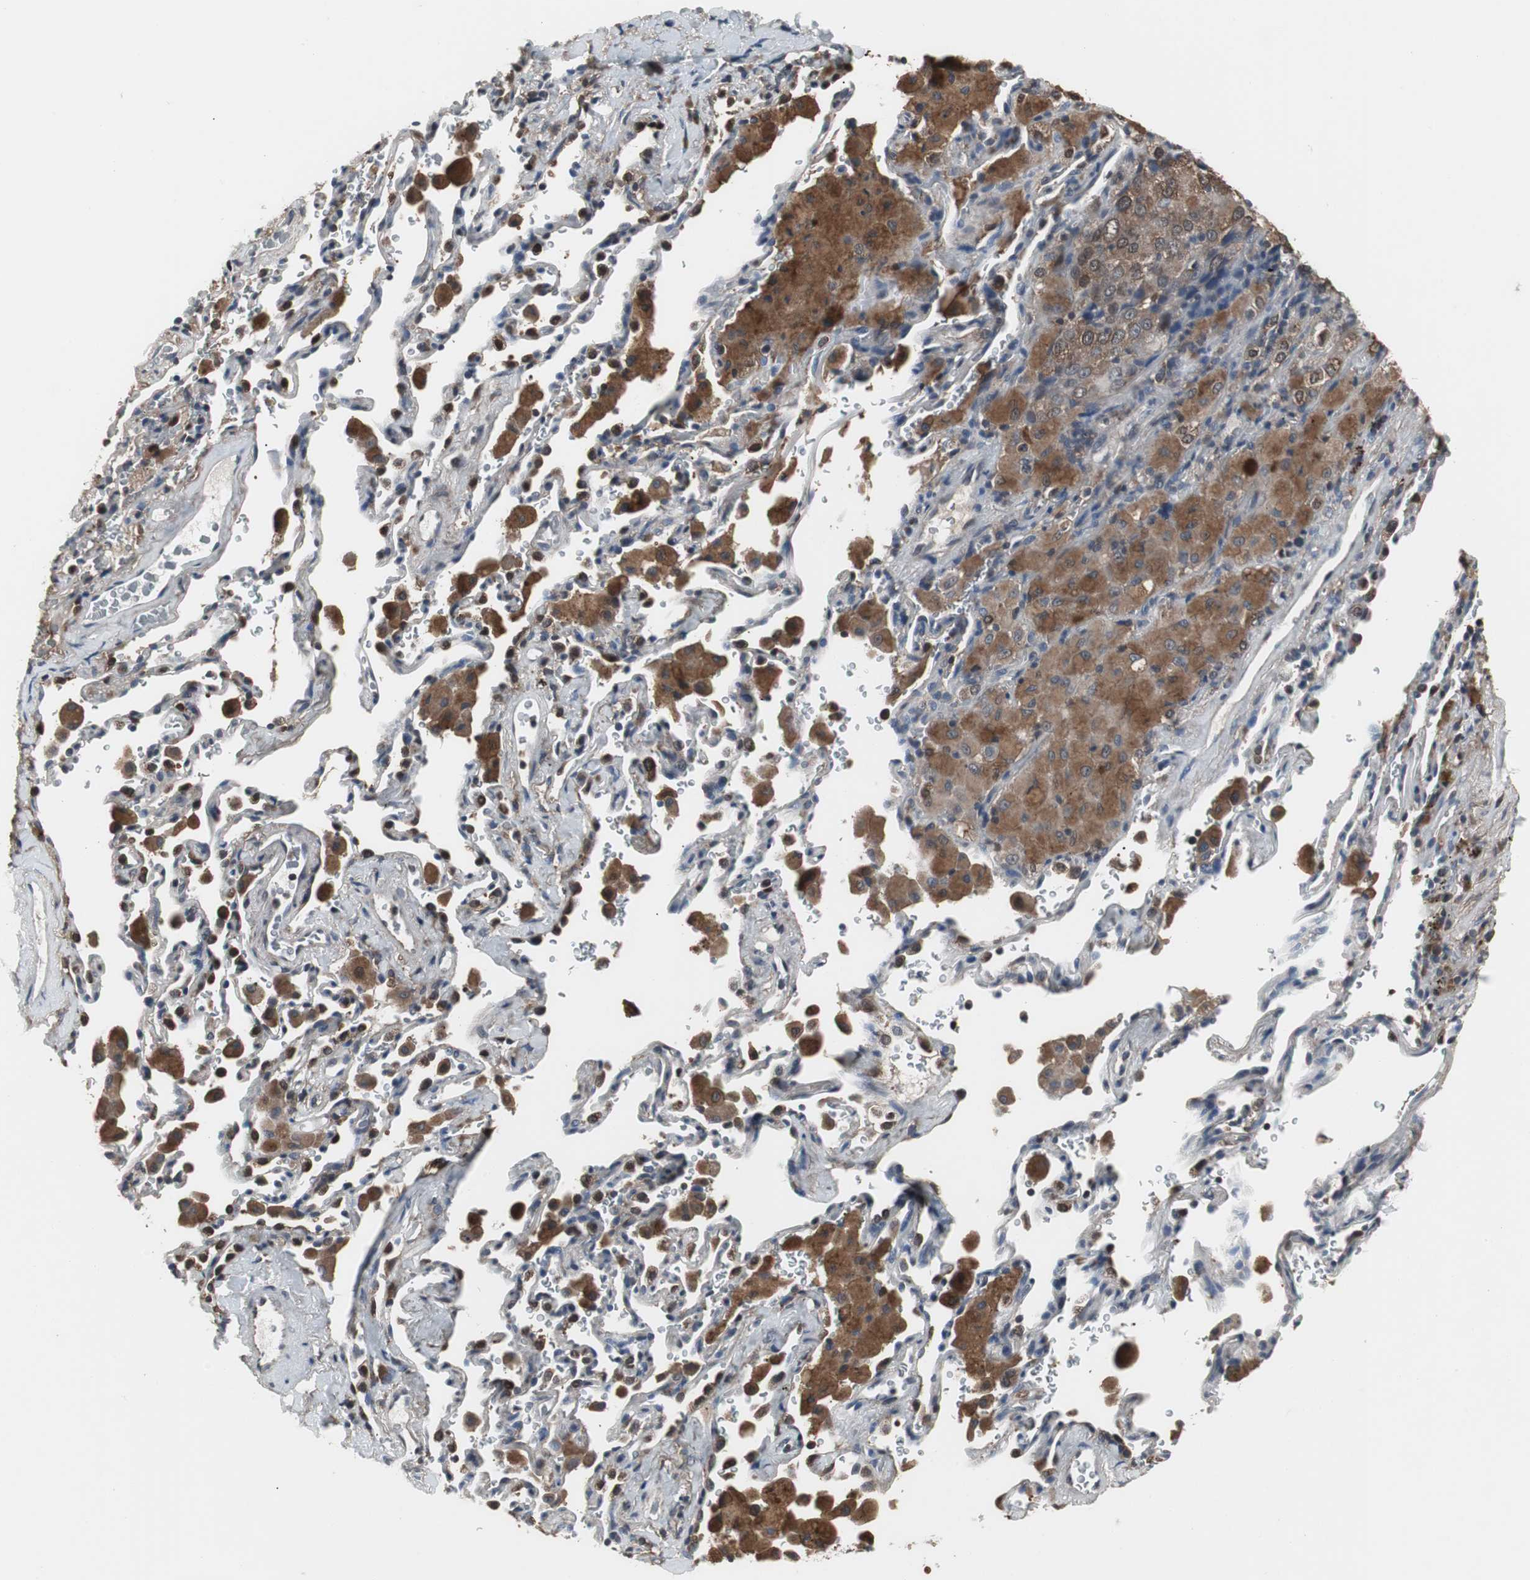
{"staining": {"intensity": "moderate", "quantity": ">75%", "location": "cytoplasmic/membranous"}, "tissue": "lung cancer", "cell_type": "Tumor cells", "image_type": "cancer", "snomed": [{"axis": "morphology", "description": "Squamous cell carcinoma, NOS"}, {"axis": "topography", "description": "Lung"}], "caption": "IHC of lung cancer demonstrates medium levels of moderate cytoplasmic/membranous positivity in approximately >75% of tumor cells.", "gene": "ZSCAN22", "patient": {"sex": "male", "age": 54}}